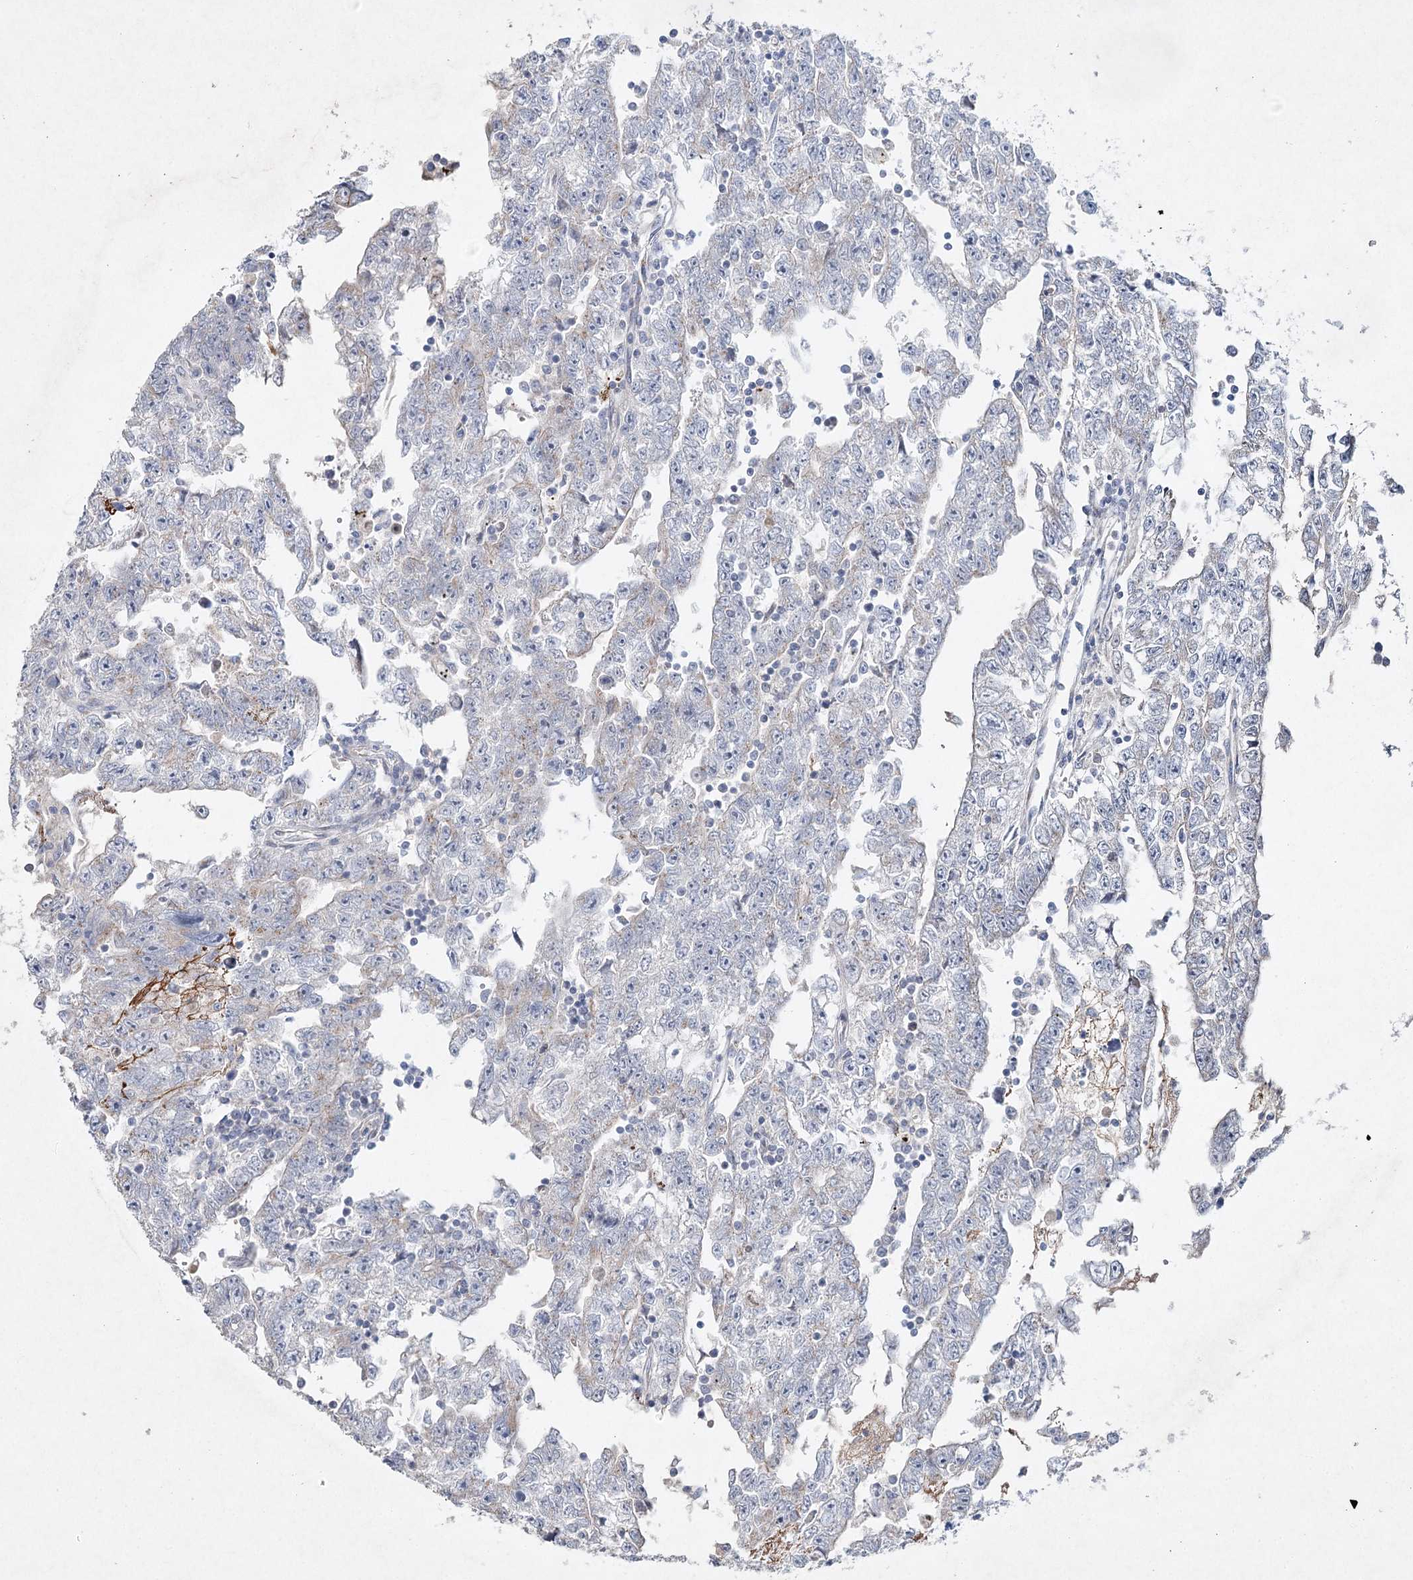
{"staining": {"intensity": "weak", "quantity": "<25%", "location": "cytoplasmic/membranous"}, "tissue": "testis cancer", "cell_type": "Tumor cells", "image_type": "cancer", "snomed": [{"axis": "morphology", "description": "Carcinoma, Embryonal, NOS"}, {"axis": "topography", "description": "Testis"}], "caption": "This is an immunohistochemistry photomicrograph of human embryonal carcinoma (testis). There is no positivity in tumor cells.", "gene": "RFX6", "patient": {"sex": "male", "age": 25}}